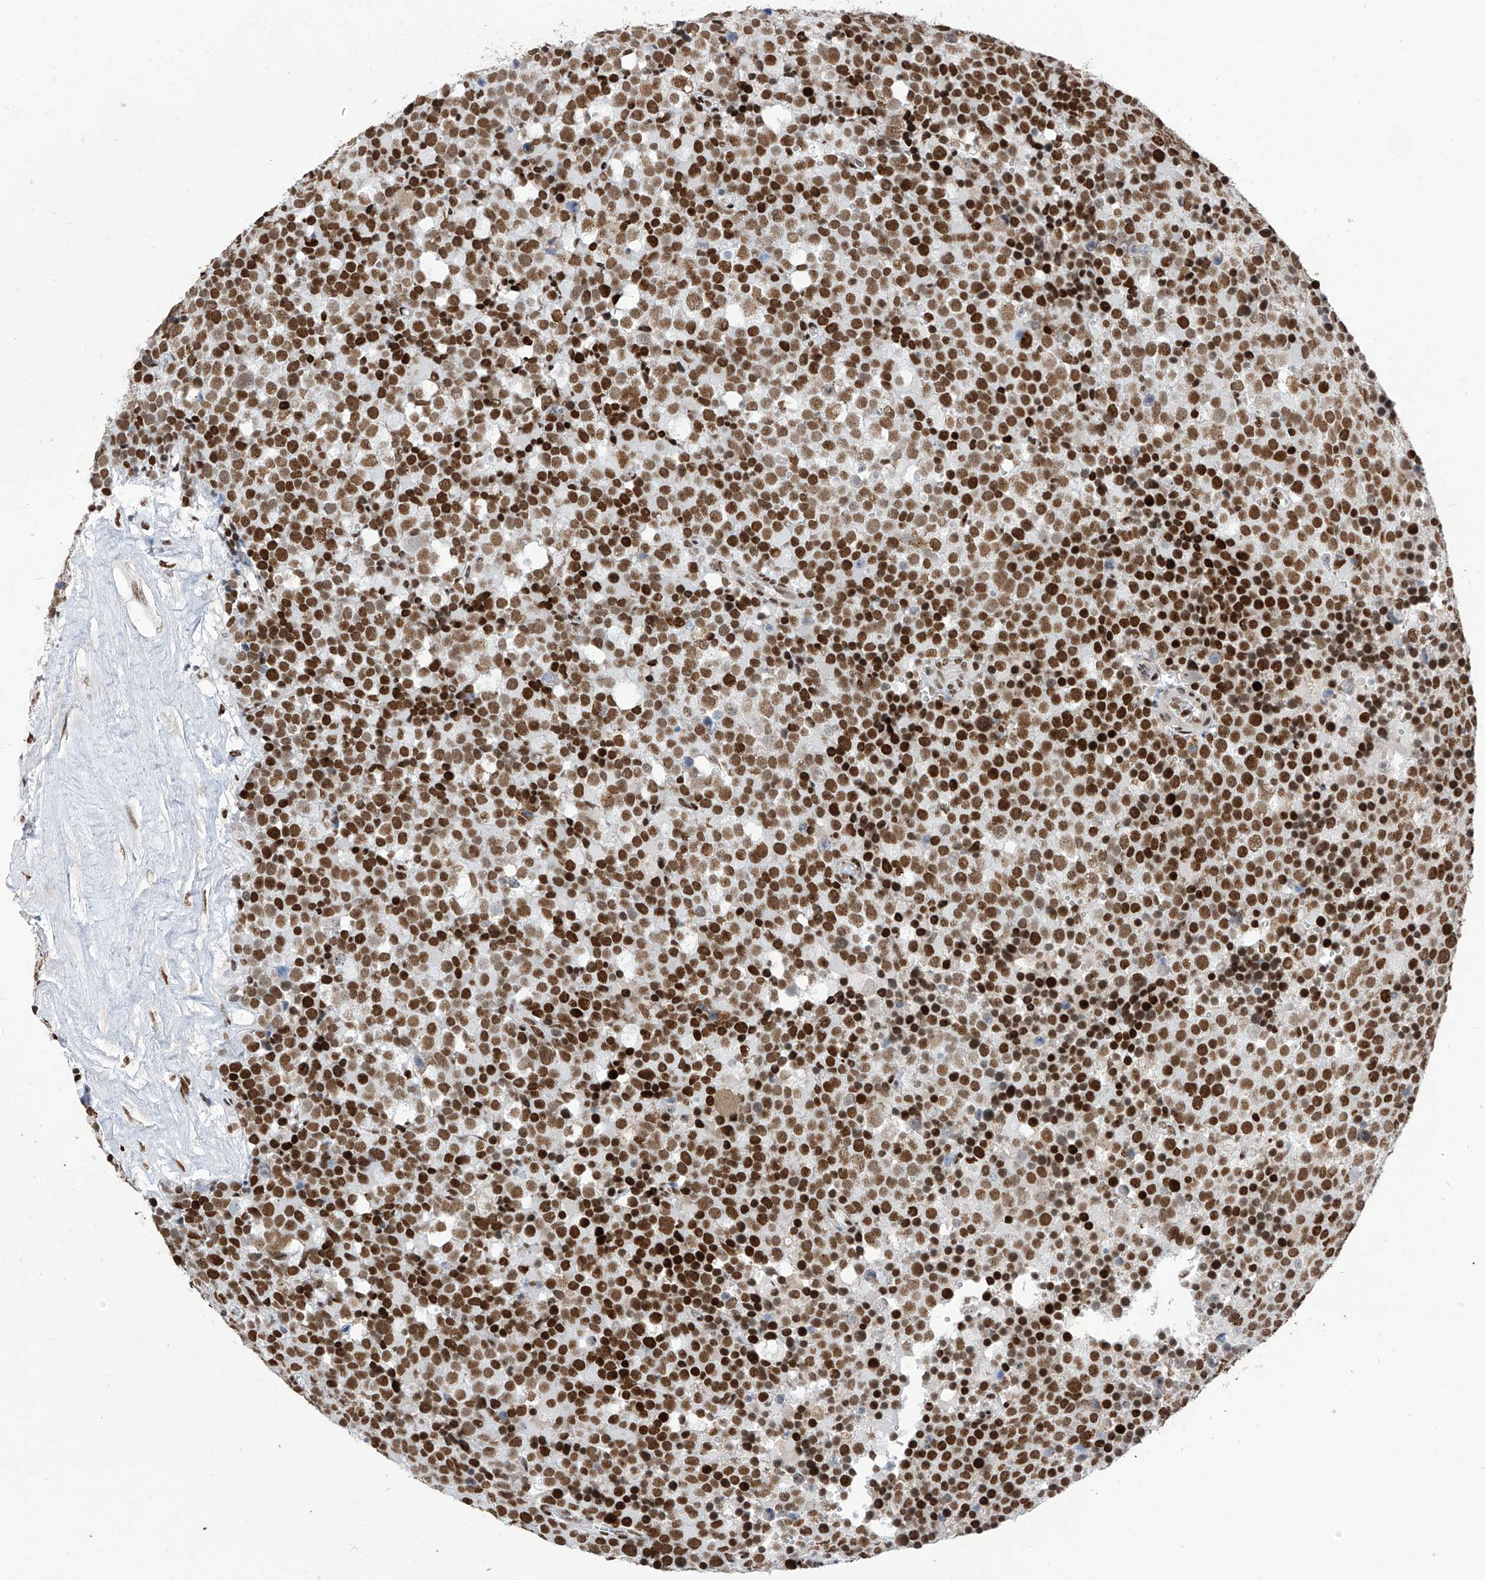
{"staining": {"intensity": "strong", "quantity": ">75%", "location": "nuclear"}, "tissue": "testis cancer", "cell_type": "Tumor cells", "image_type": "cancer", "snomed": [{"axis": "morphology", "description": "Seminoma, NOS"}, {"axis": "topography", "description": "Testis"}], "caption": "There is high levels of strong nuclear staining in tumor cells of testis cancer (seminoma), as demonstrated by immunohistochemical staining (brown color).", "gene": "KHSRP", "patient": {"sex": "male", "age": 71}}